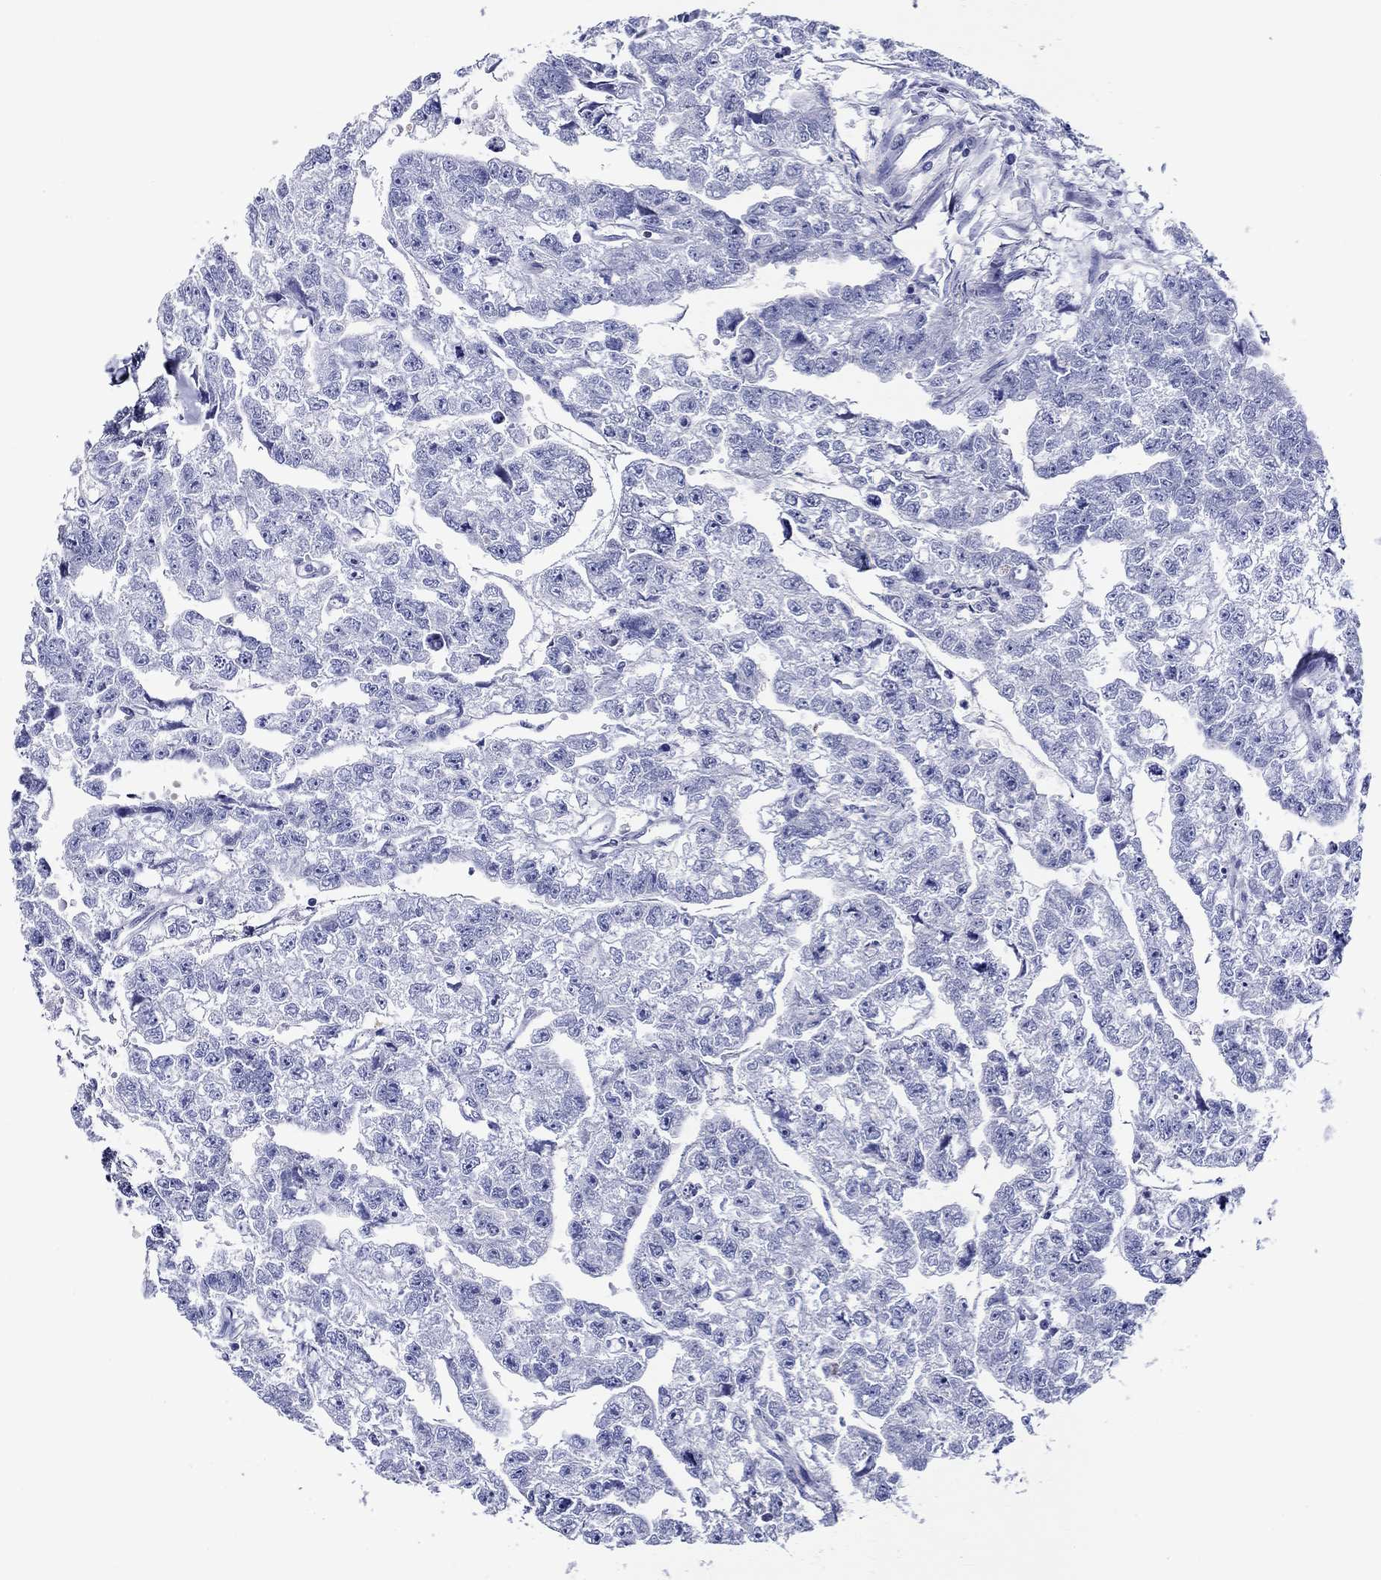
{"staining": {"intensity": "negative", "quantity": "none", "location": "none"}, "tissue": "testis cancer", "cell_type": "Tumor cells", "image_type": "cancer", "snomed": [{"axis": "morphology", "description": "Carcinoma, Embryonal, NOS"}, {"axis": "morphology", "description": "Teratoma, malignant, NOS"}, {"axis": "topography", "description": "Testis"}], "caption": "IHC of testis cancer exhibits no expression in tumor cells.", "gene": "CRYGS", "patient": {"sex": "male", "age": 44}}